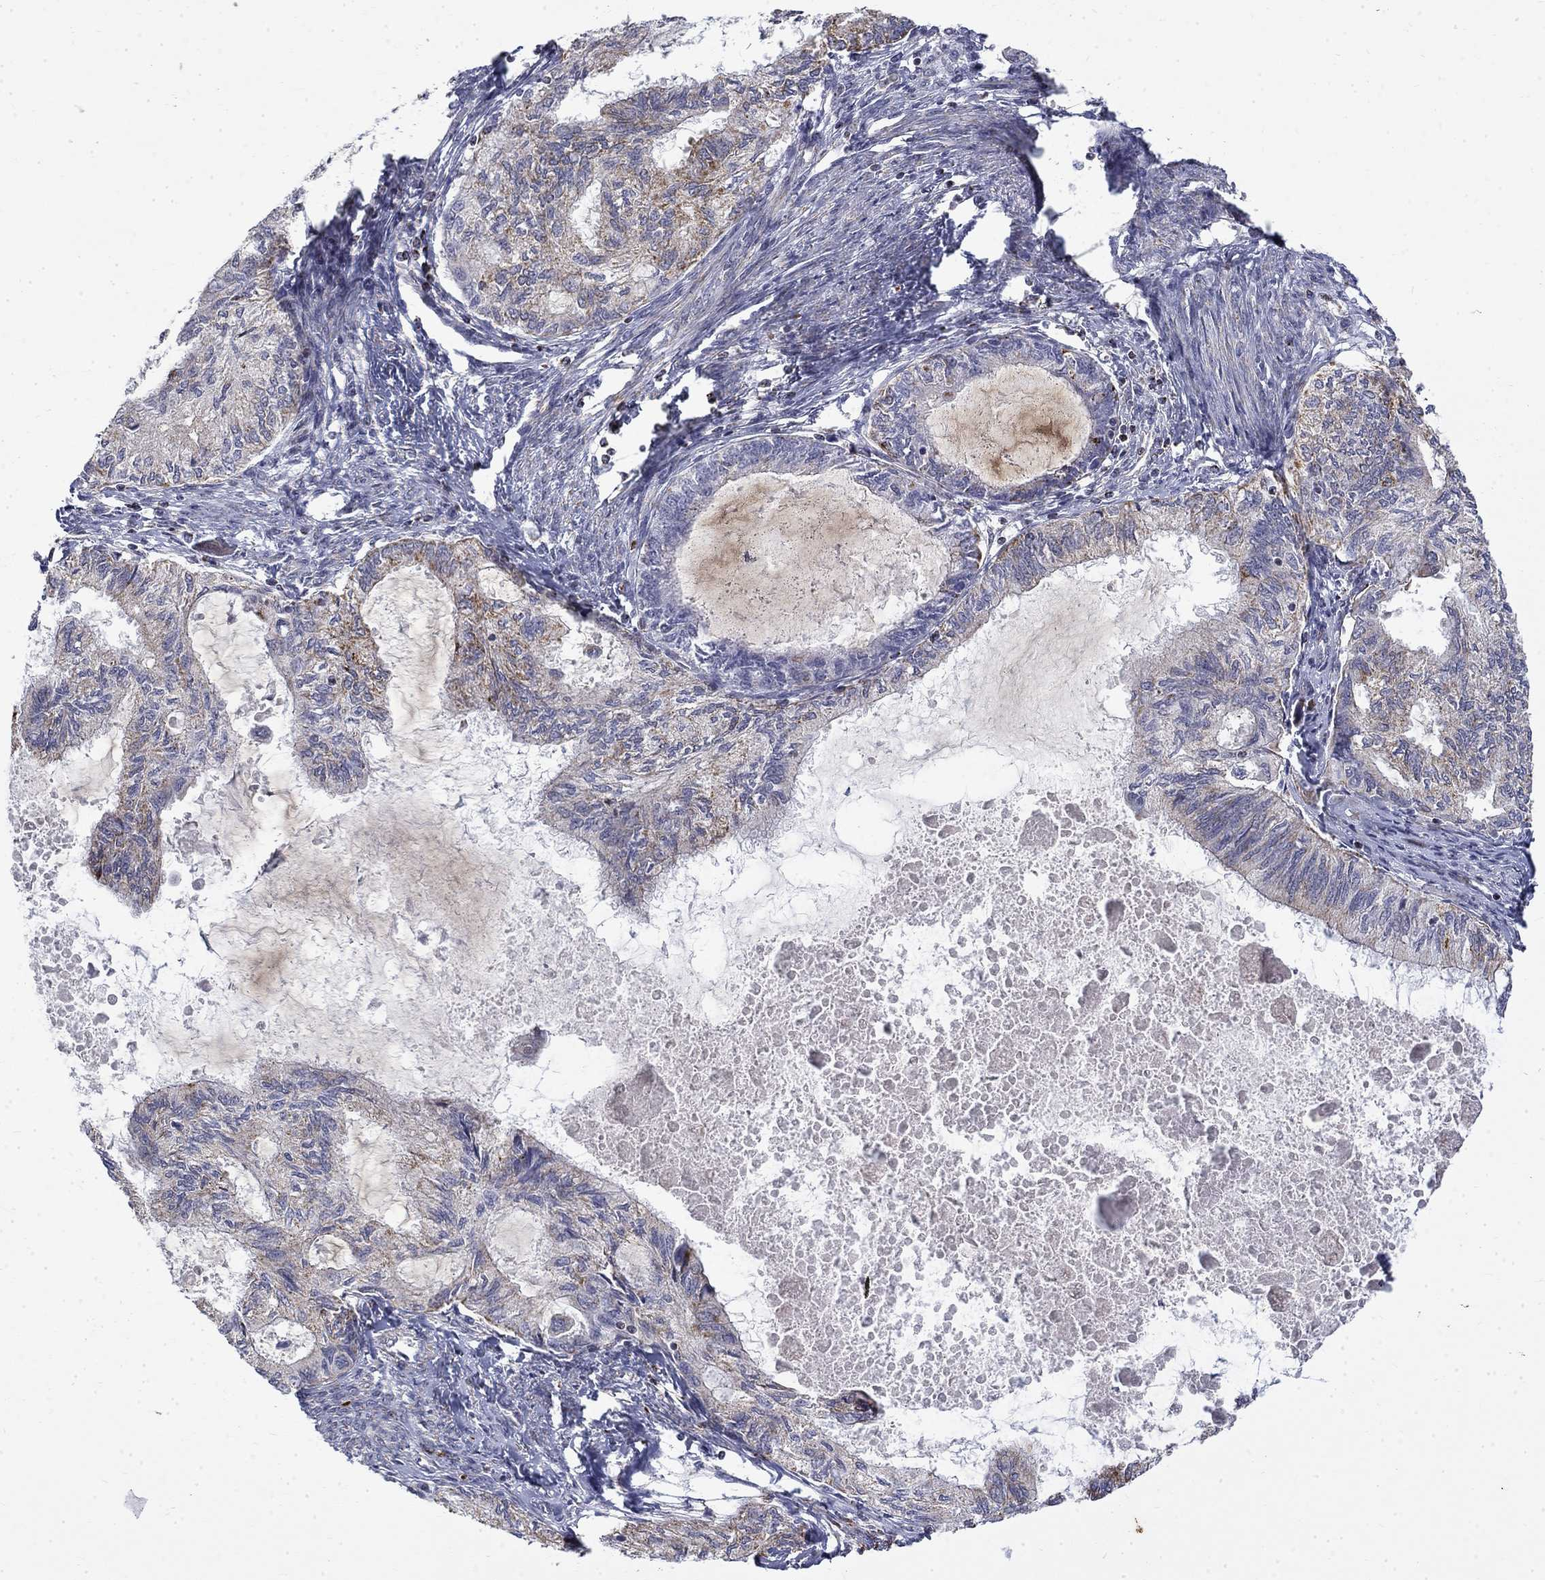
{"staining": {"intensity": "moderate", "quantity": "<25%", "location": "cytoplasmic/membranous"}, "tissue": "endometrial cancer", "cell_type": "Tumor cells", "image_type": "cancer", "snomed": [{"axis": "morphology", "description": "Adenocarcinoma, NOS"}, {"axis": "topography", "description": "Endometrium"}], "caption": "Immunohistochemical staining of adenocarcinoma (endometrial) demonstrates low levels of moderate cytoplasmic/membranous protein positivity in approximately <25% of tumor cells.", "gene": "PCBP3", "patient": {"sex": "female", "age": 86}}